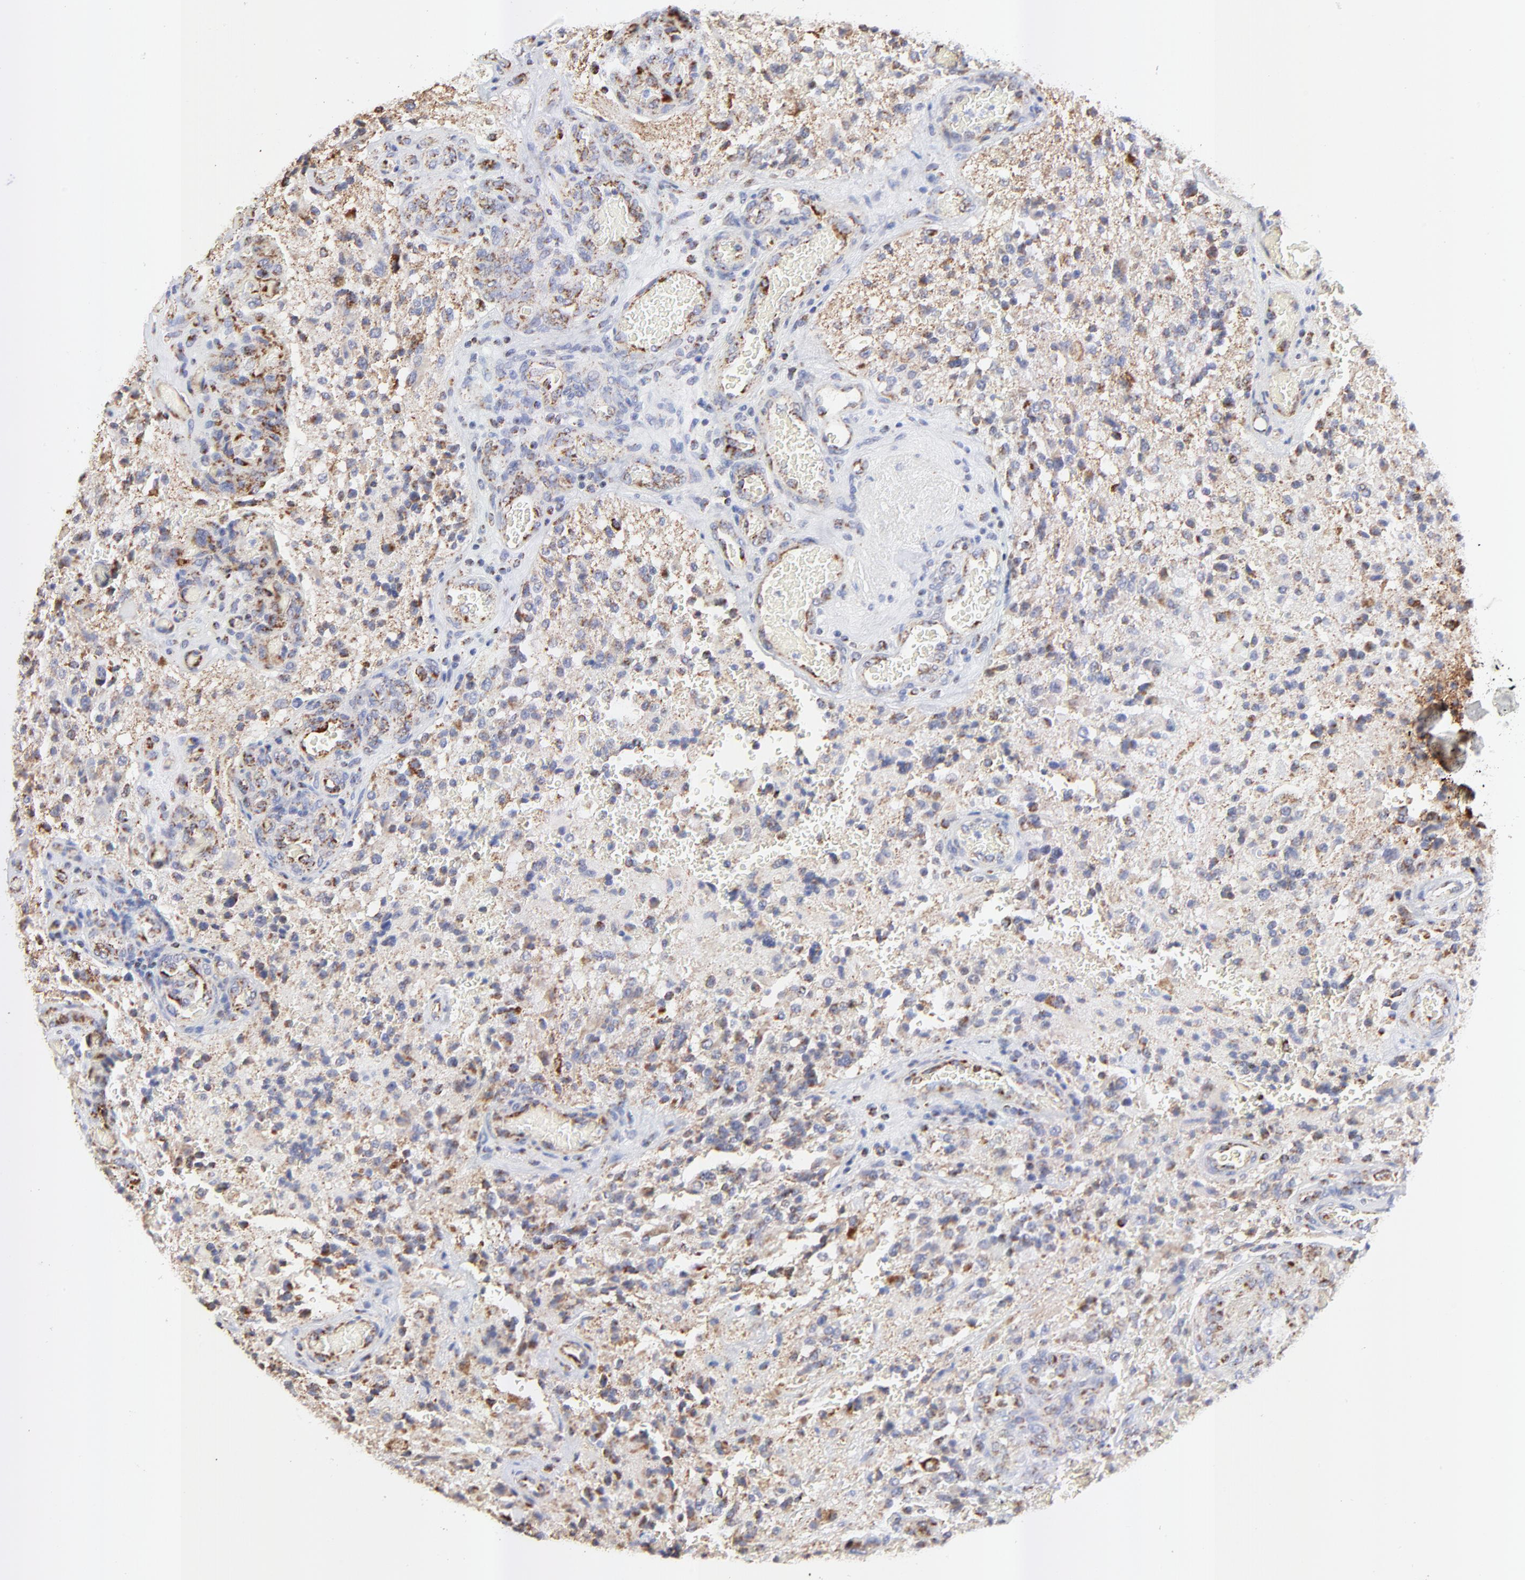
{"staining": {"intensity": "moderate", "quantity": "25%-75%", "location": "cytoplasmic/membranous"}, "tissue": "glioma", "cell_type": "Tumor cells", "image_type": "cancer", "snomed": [{"axis": "morphology", "description": "Normal tissue, NOS"}, {"axis": "morphology", "description": "Glioma, malignant, High grade"}, {"axis": "topography", "description": "Cerebral cortex"}], "caption": "Brown immunohistochemical staining in high-grade glioma (malignant) reveals moderate cytoplasmic/membranous positivity in about 25%-75% of tumor cells.", "gene": "COX4I1", "patient": {"sex": "male", "age": 56}}